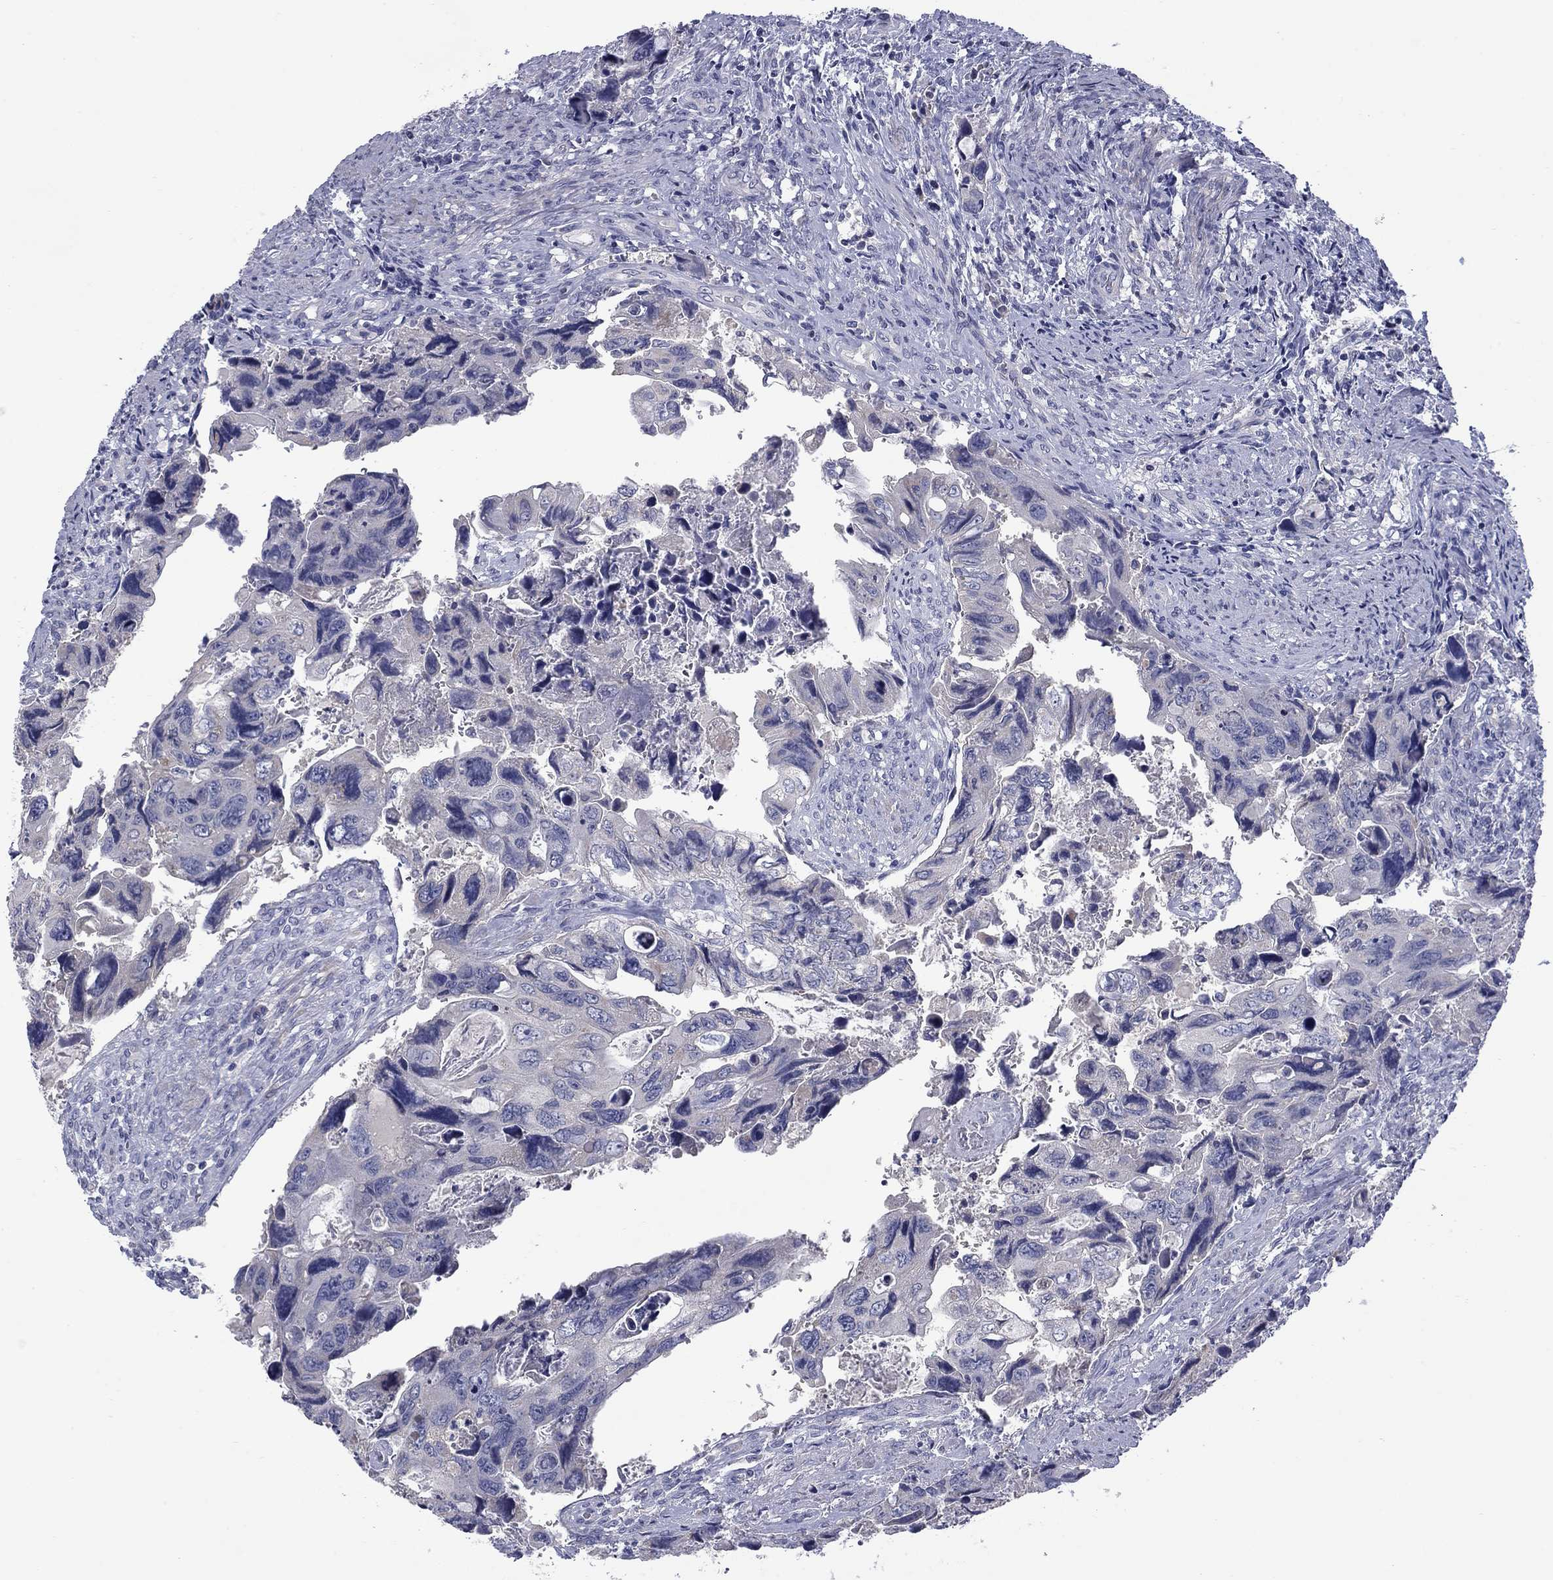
{"staining": {"intensity": "negative", "quantity": "none", "location": "none"}, "tissue": "colorectal cancer", "cell_type": "Tumor cells", "image_type": "cancer", "snomed": [{"axis": "morphology", "description": "Adenocarcinoma, NOS"}, {"axis": "topography", "description": "Rectum"}], "caption": "Immunohistochemistry histopathology image of neoplastic tissue: colorectal cancer stained with DAB (3,3'-diaminobenzidine) displays no significant protein positivity in tumor cells.", "gene": "FRK", "patient": {"sex": "male", "age": 62}}